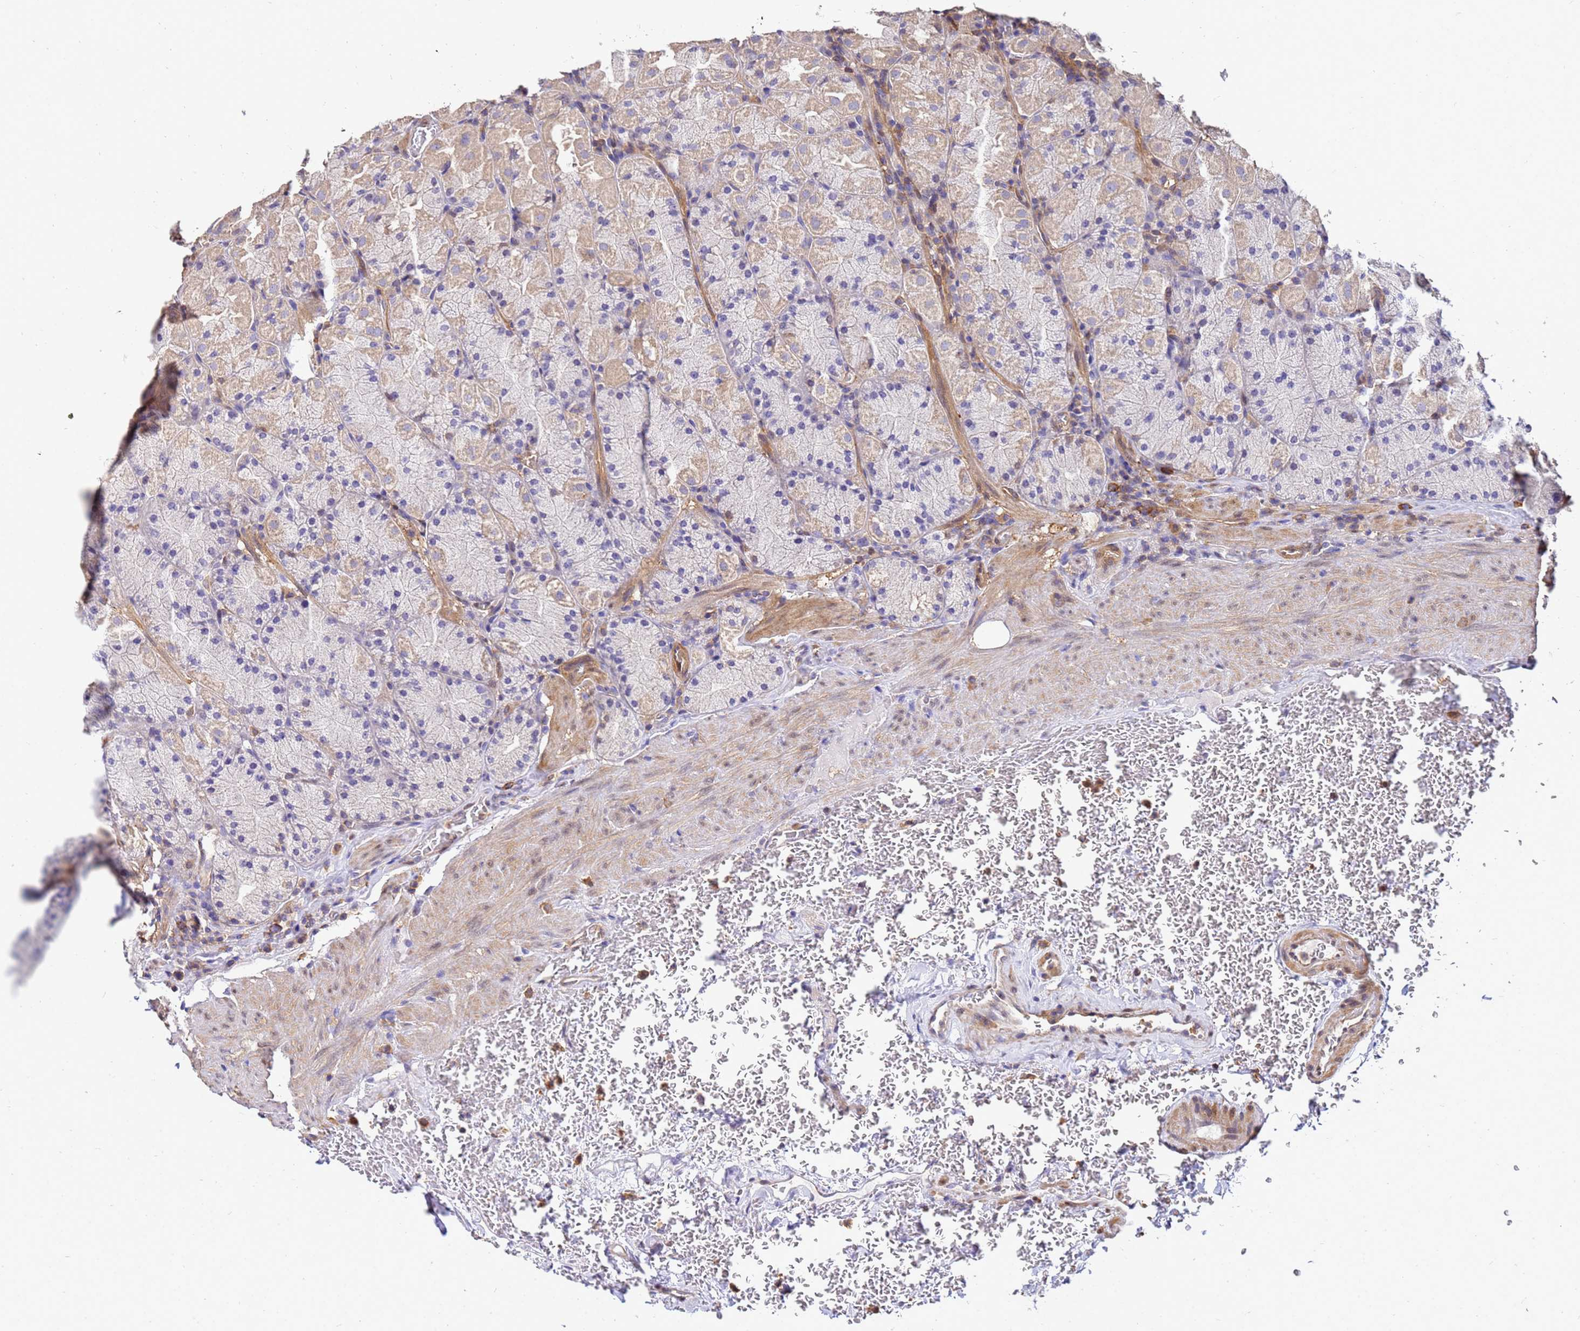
{"staining": {"intensity": "moderate", "quantity": "25%-75%", "location": "cytoplasmic/membranous"}, "tissue": "stomach", "cell_type": "Glandular cells", "image_type": "normal", "snomed": [{"axis": "morphology", "description": "Normal tissue, NOS"}, {"axis": "topography", "description": "Stomach, upper"}, {"axis": "topography", "description": "Stomach, lower"}], "caption": "The histopathology image displays immunohistochemical staining of normal stomach. There is moderate cytoplasmic/membranous expression is present in approximately 25%-75% of glandular cells.", "gene": "DBNDD2", "patient": {"sex": "male", "age": 80}}